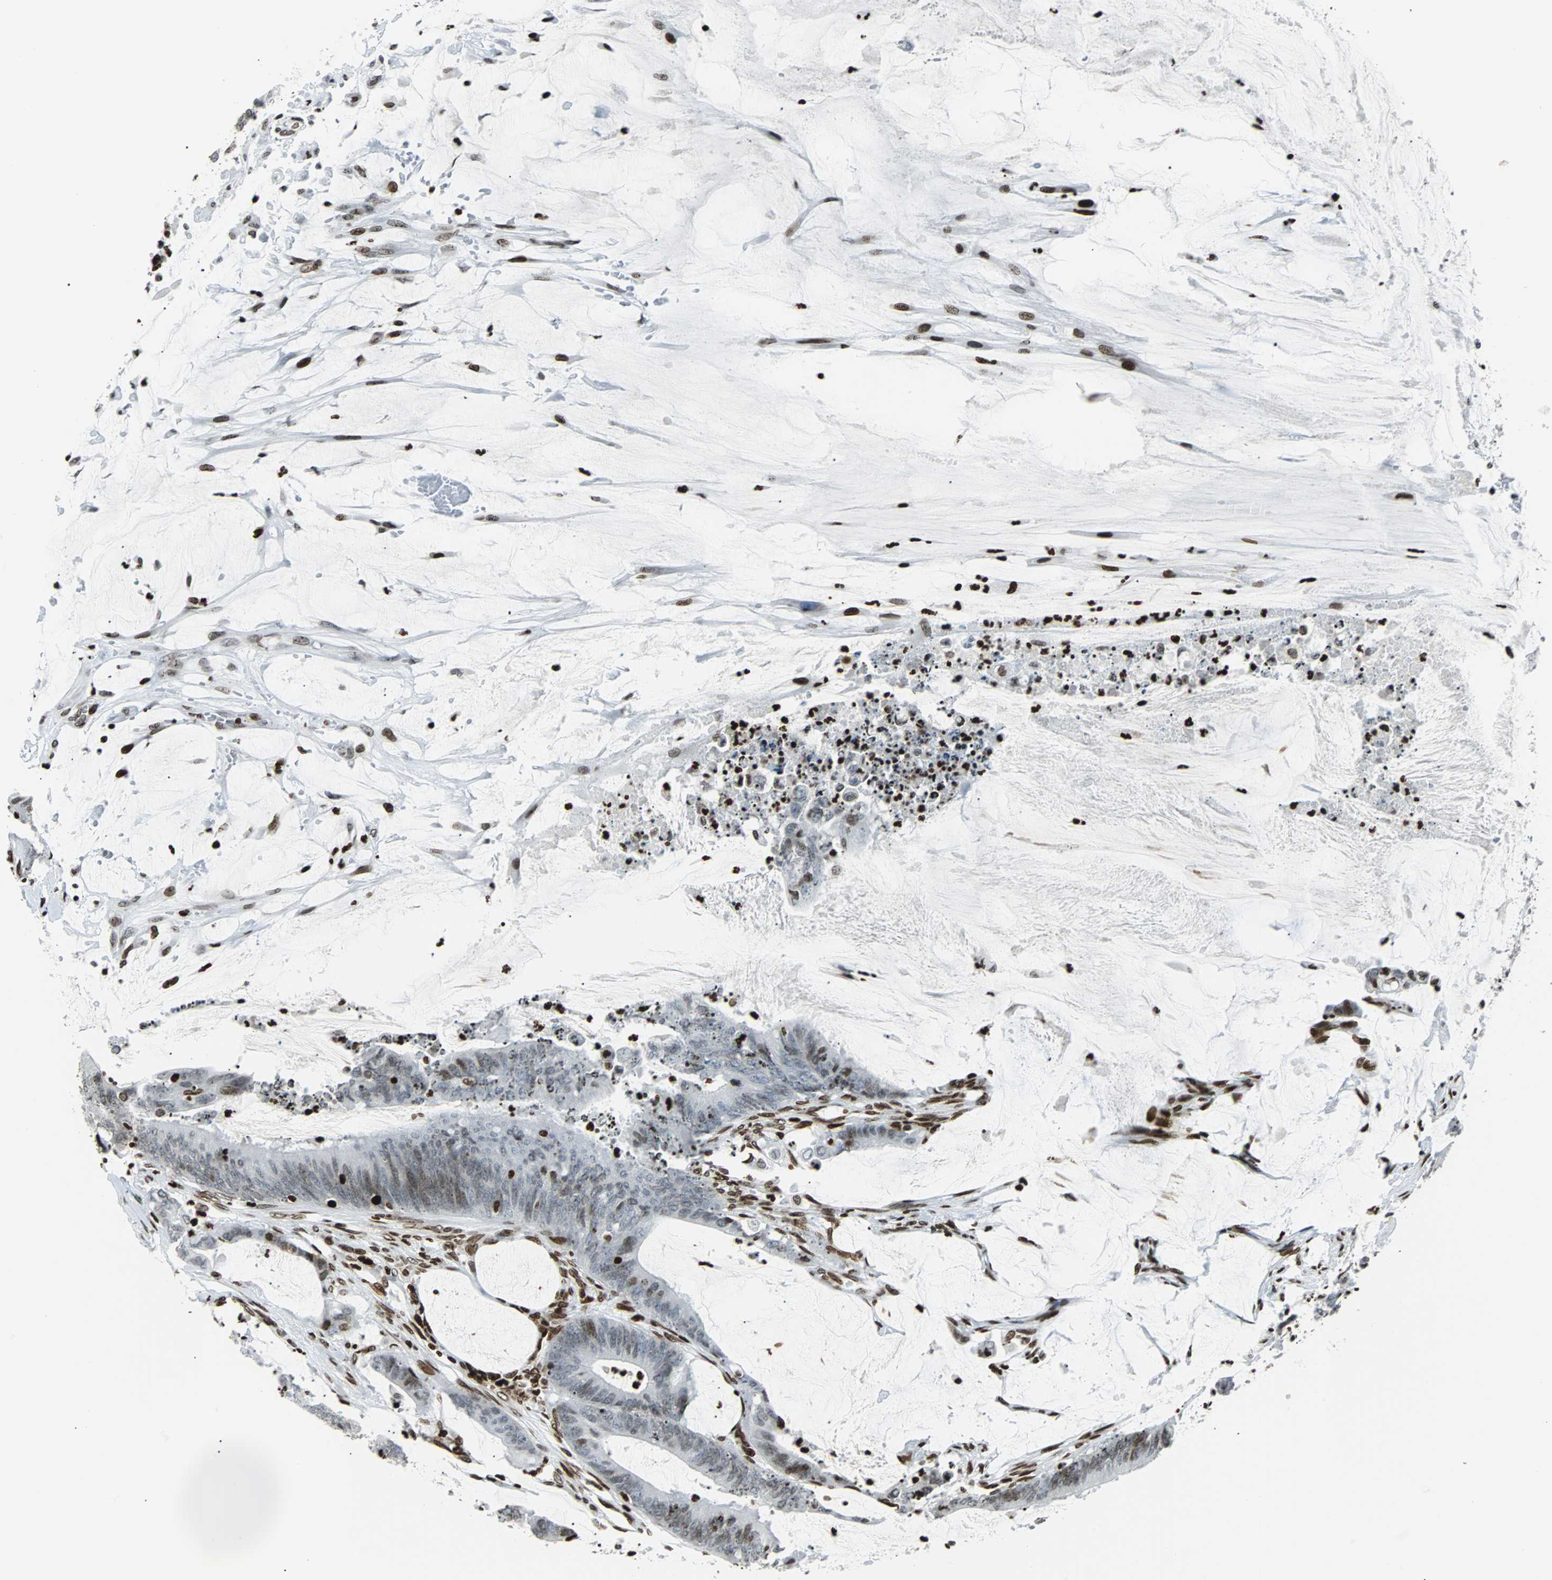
{"staining": {"intensity": "moderate", "quantity": "25%-75%", "location": "nuclear"}, "tissue": "colorectal cancer", "cell_type": "Tumor cells", "image_type": "cancer", "snomed": [{"axis": "morphology", "description": "Adenocarcinoma, NOS"}, {"axis": "topography", "description": "Rectum"}], "caption": "Brown immunohistochemical staining in human adenocarcinoma (colorectal) displays moderate nuclear positivity in about 25%-75% of tumor cells.", "gene": "ZNF131", "patient": {"sex": "female", "age": 66}}